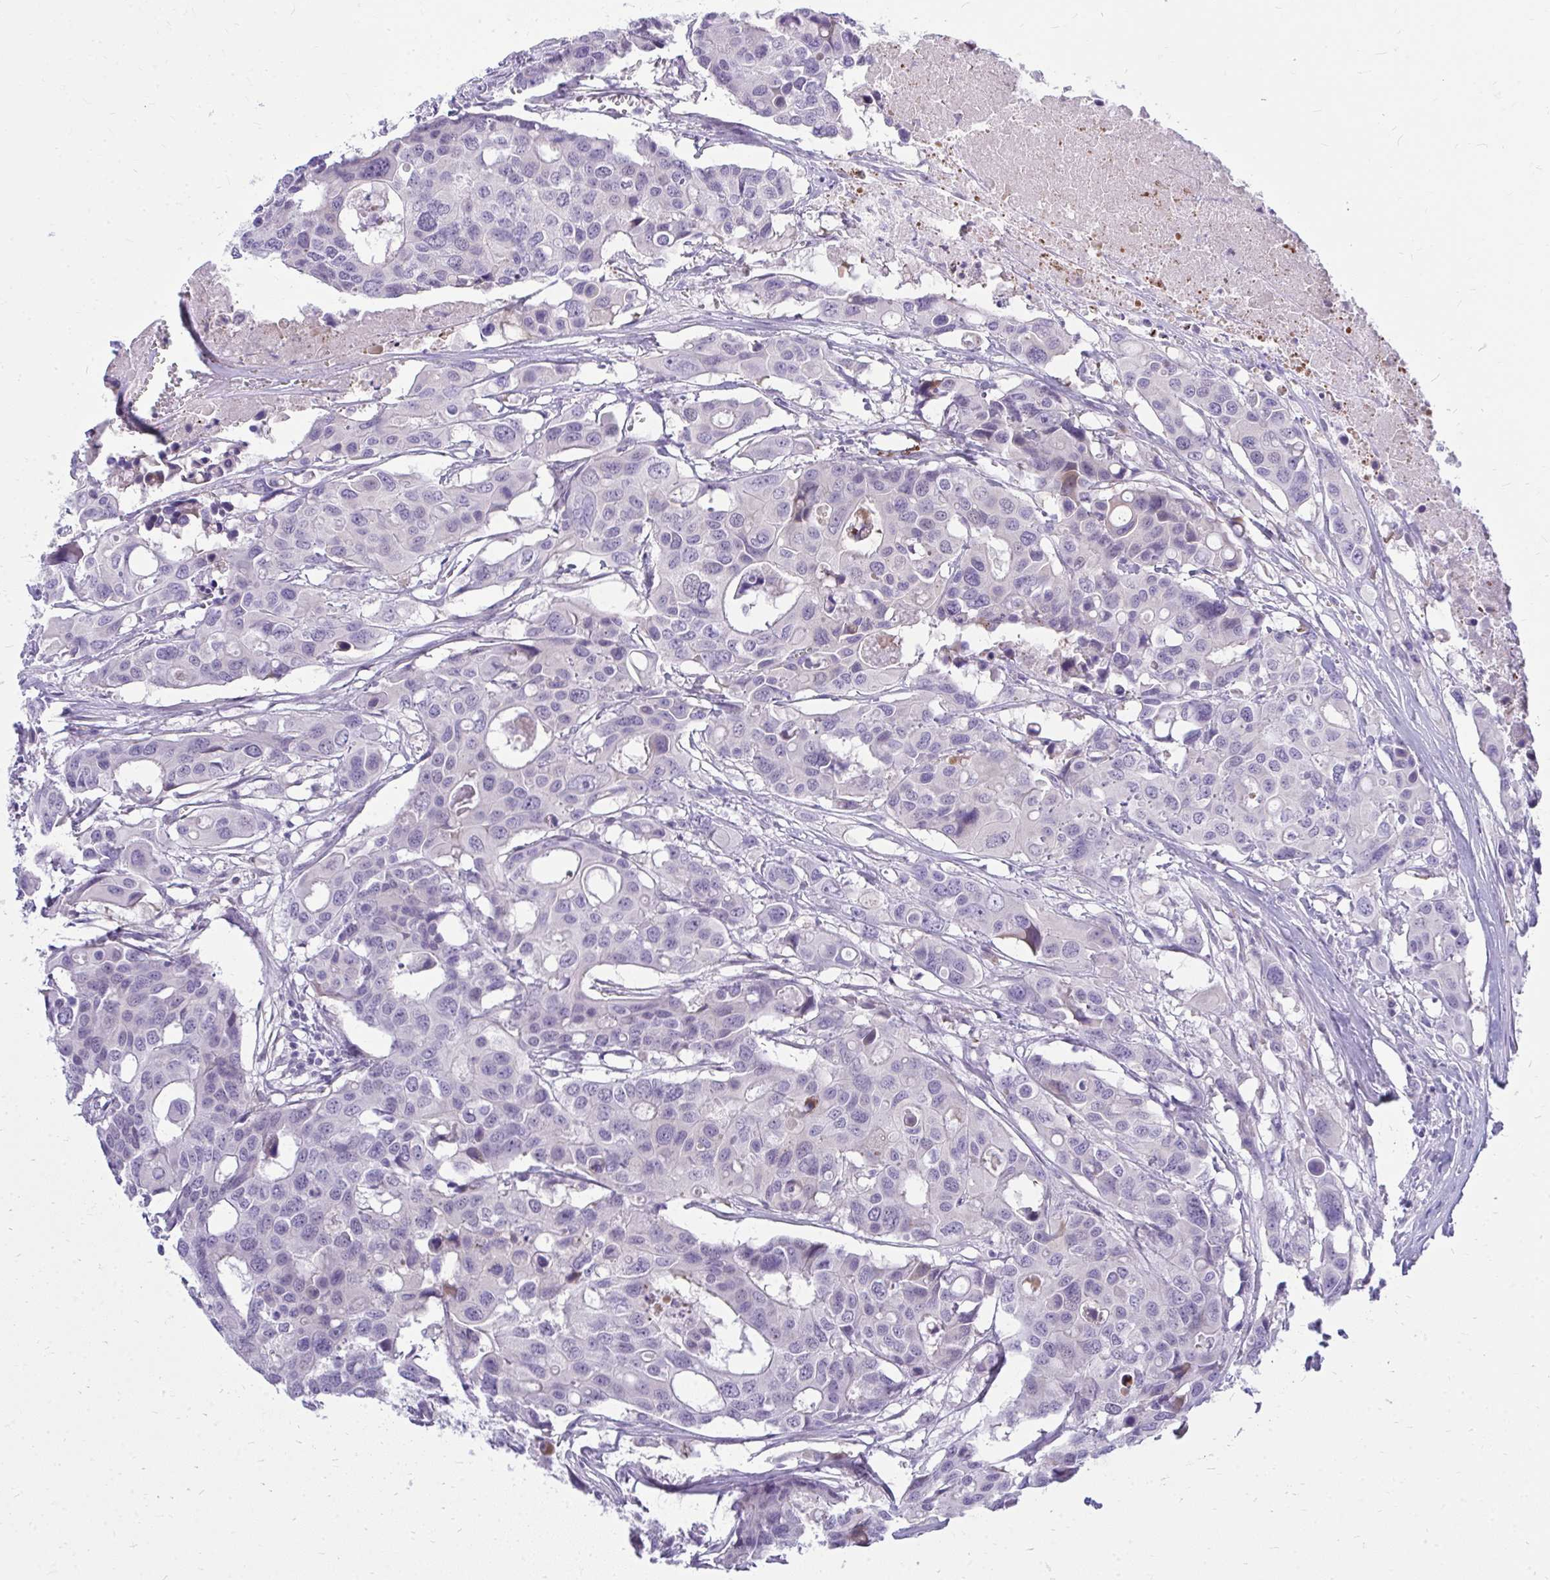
{"staining": {"intensity": "negative", "quantity": "none", "location": "none"}, "tissue": "colorectal cancer", "cell_type": "Tumor cells", "image_type": "cancer", "snomed": [{"axis": "morphology", "description": "Adenocarcinoma, NOS"}, {"axis": "topography", "description": "Colon"}], "caption": "This is an immunohistochemistry (IHC) histopathology image of human adenocarcinoma (colorectal). There is no positivity in tumor cells.", "gene": "ZSCAN25", "patient": {"sex": "male", "age": 77}}